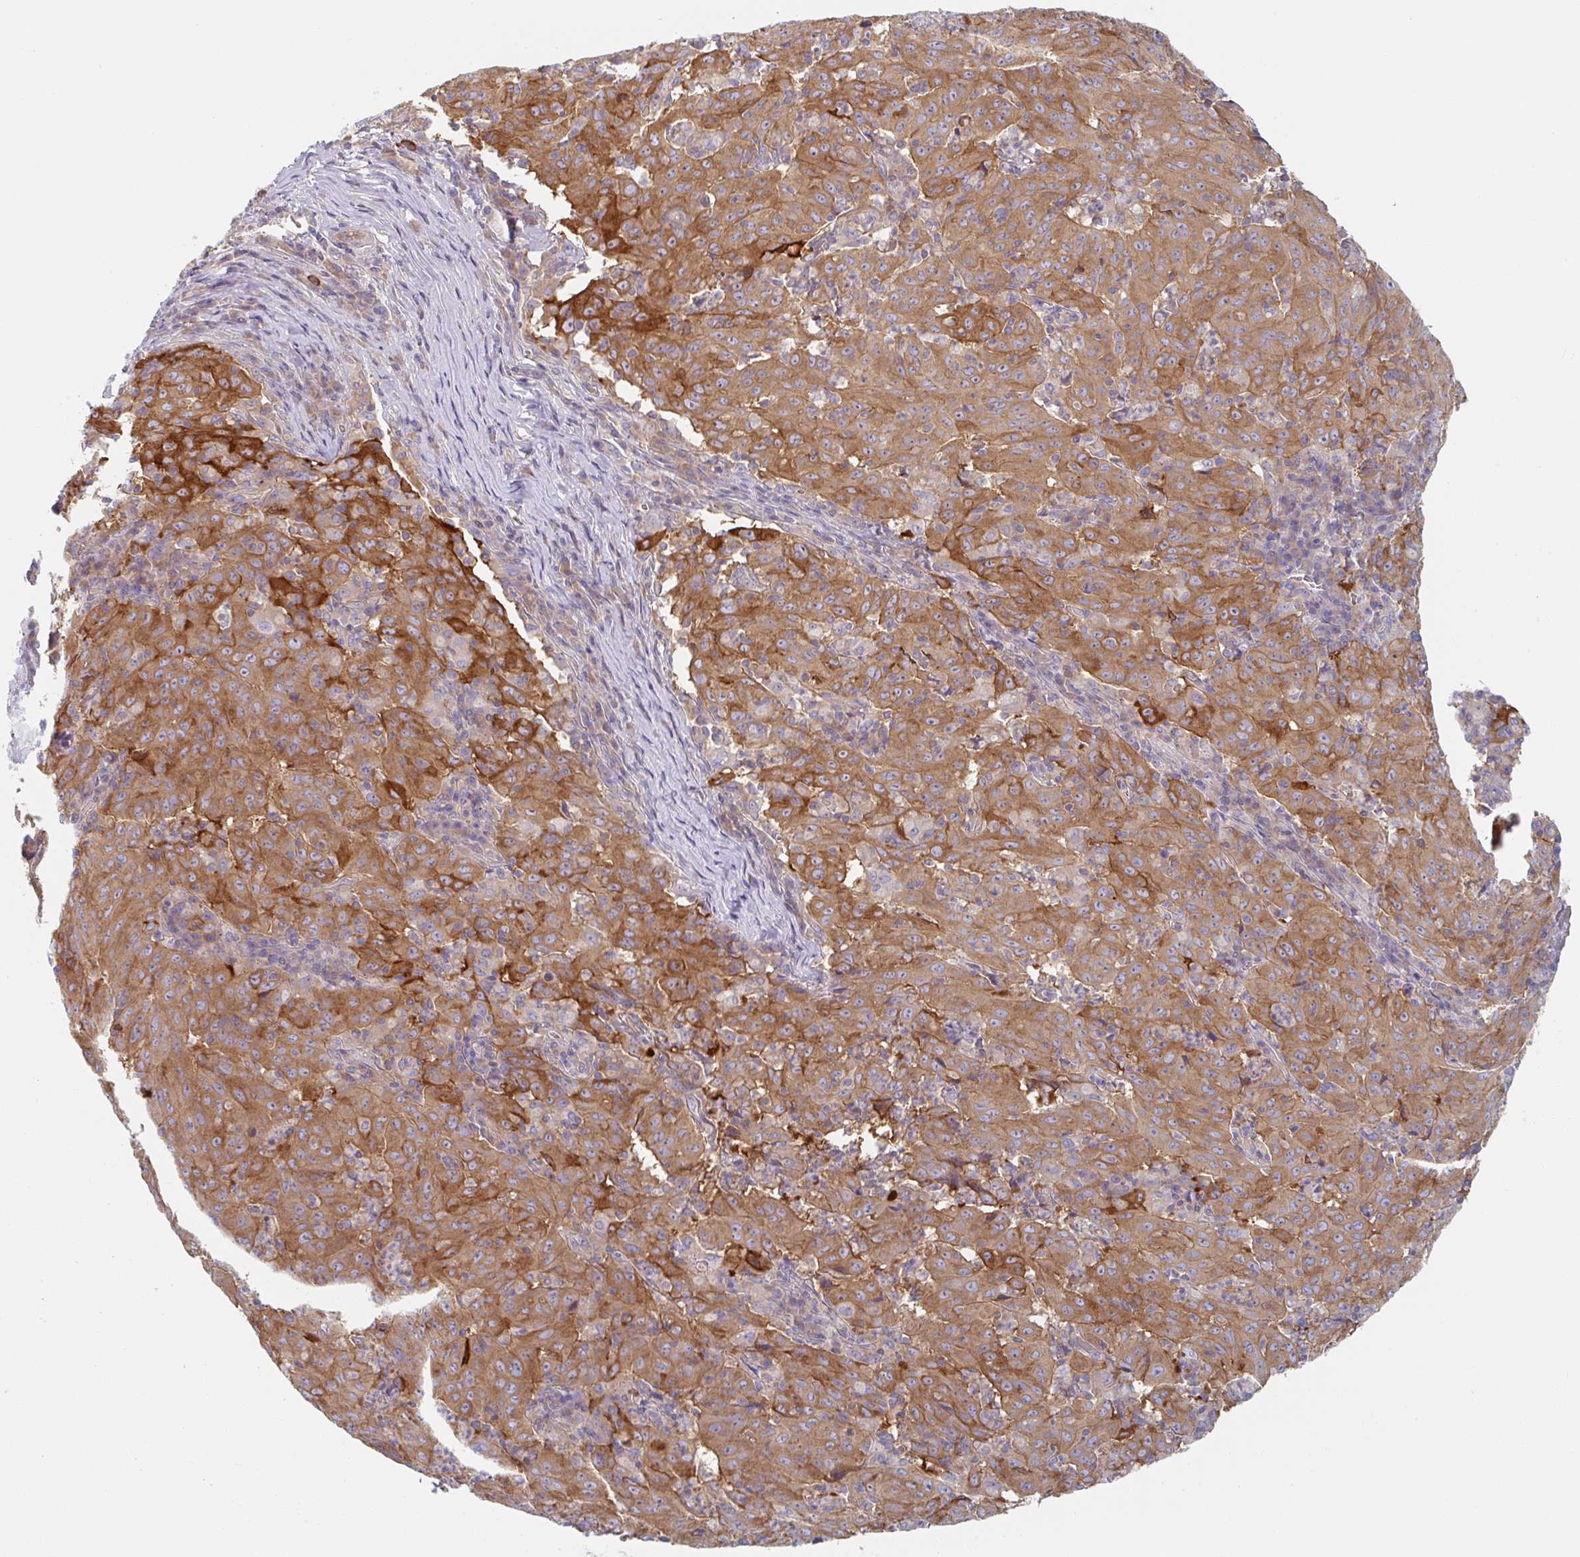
{"staining": {"intensity": "moderate", "quantity": ">75%", "location": "cytoplasmic/membranous"}, "tissue": "pancreatic cancer", "cell_type": "Tumor cells", "image_type": "cancer", "snomed": [{"axis": "morphology", "description": "Adenocarcinoma, NOS"}, {"axis": "topography", "description": "Pancreas"}], "caption": "IHC (DAB) staining of pancreatic cancer displays moderate cytoplasmic/membranous protein expression in approximately >75% of tumor cells.", "gene": "AMPD2", "patient": {"sex": "male", "age": 63}}